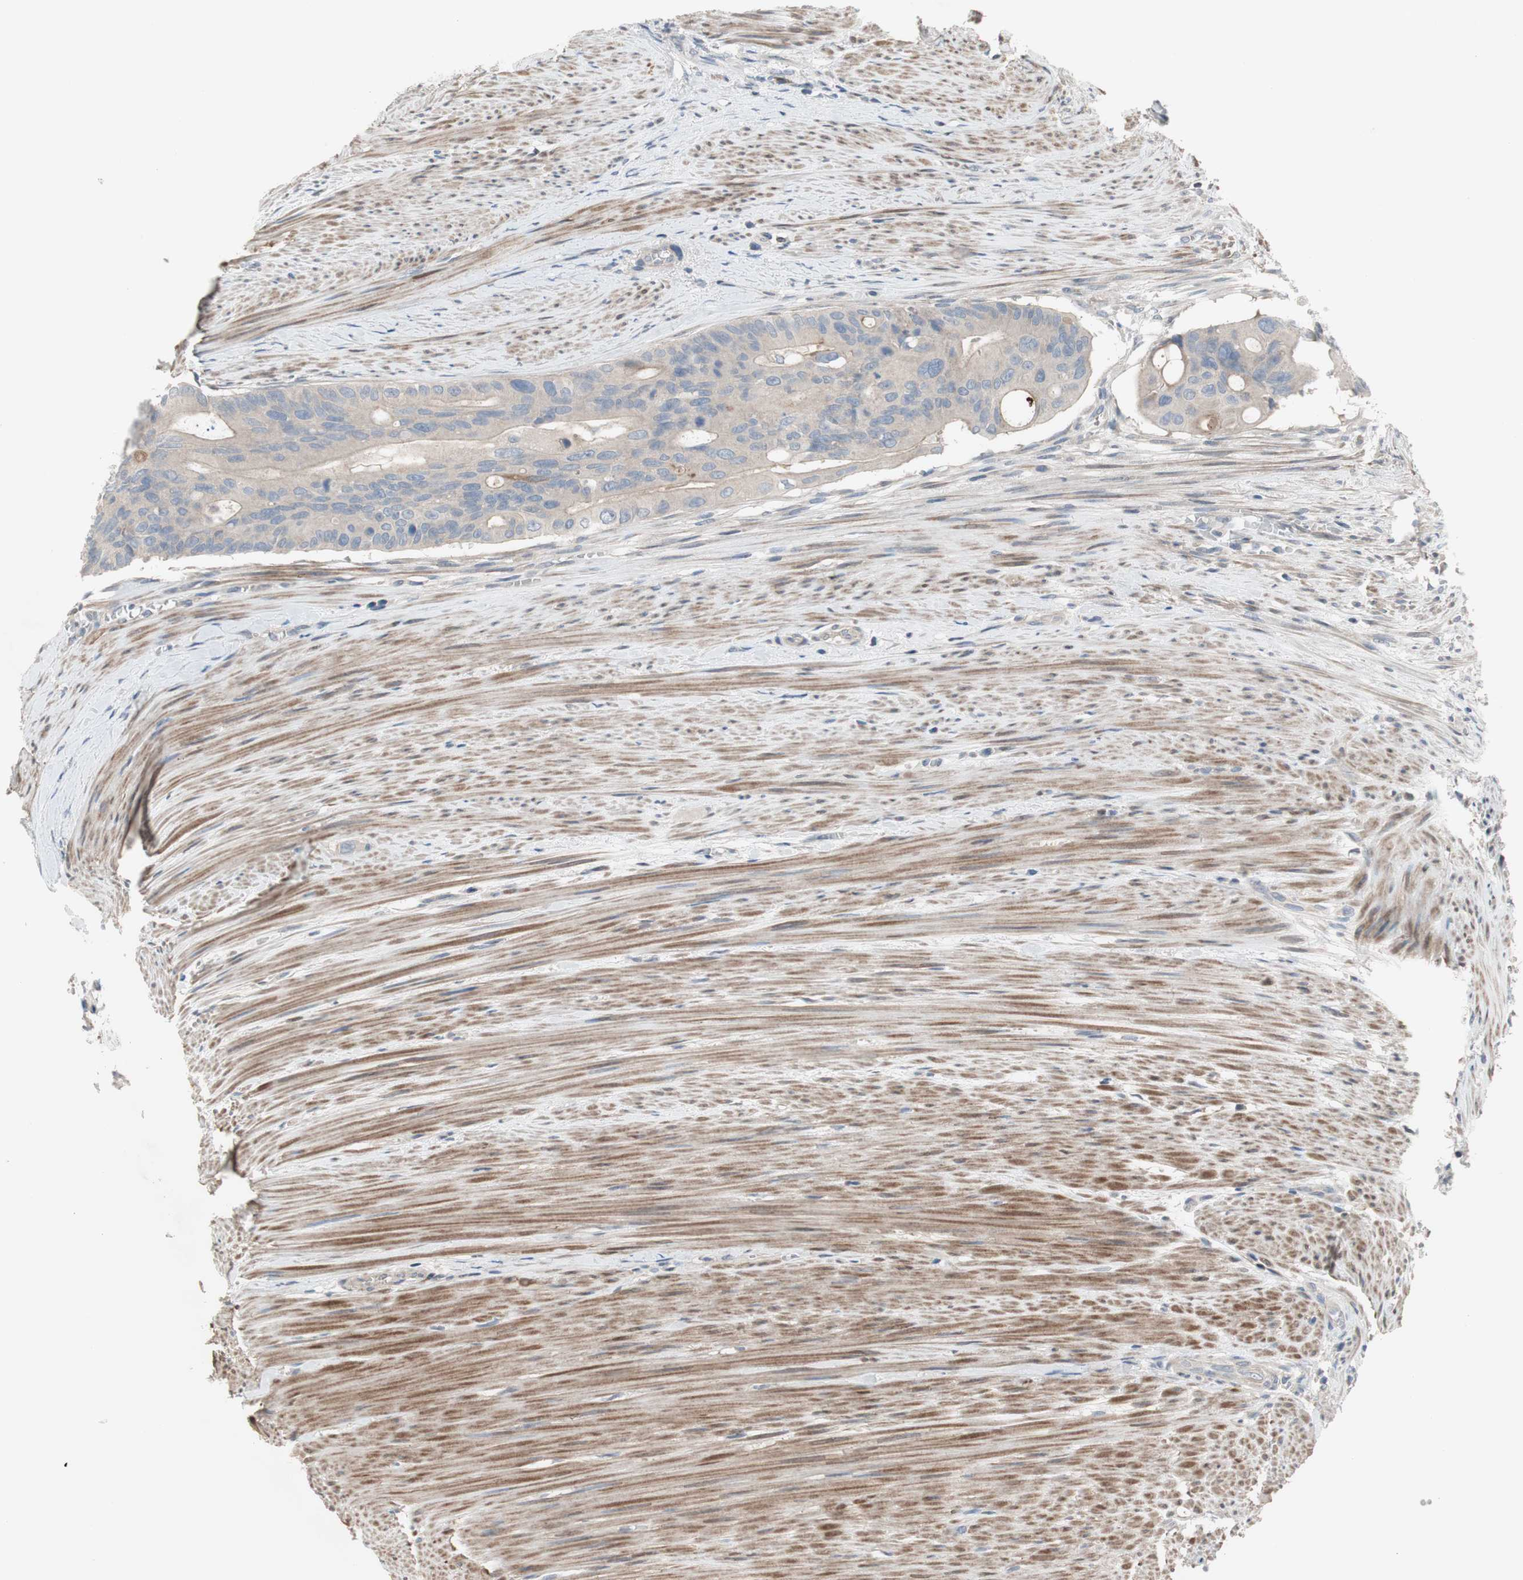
{"staining": {"intensity": "negative", "quantity": "none", "location": "none"}, "tissue": "colorectal cancer", "cell_type": "Tumor cells", "image_type": "cancer", "snomed": [{"axis": "morphology", "description": "Adenocarcinoma, NOS"}, {"axis": "topography", "description": "Colon"}], "caption": "IHC image of human colorectal cancer (adenocarcinoma) stained for a protein (brown), which displays no positivity in tumor cells.", "gene": "TACR3", "patient": {"sex": "female", "age": 57}}